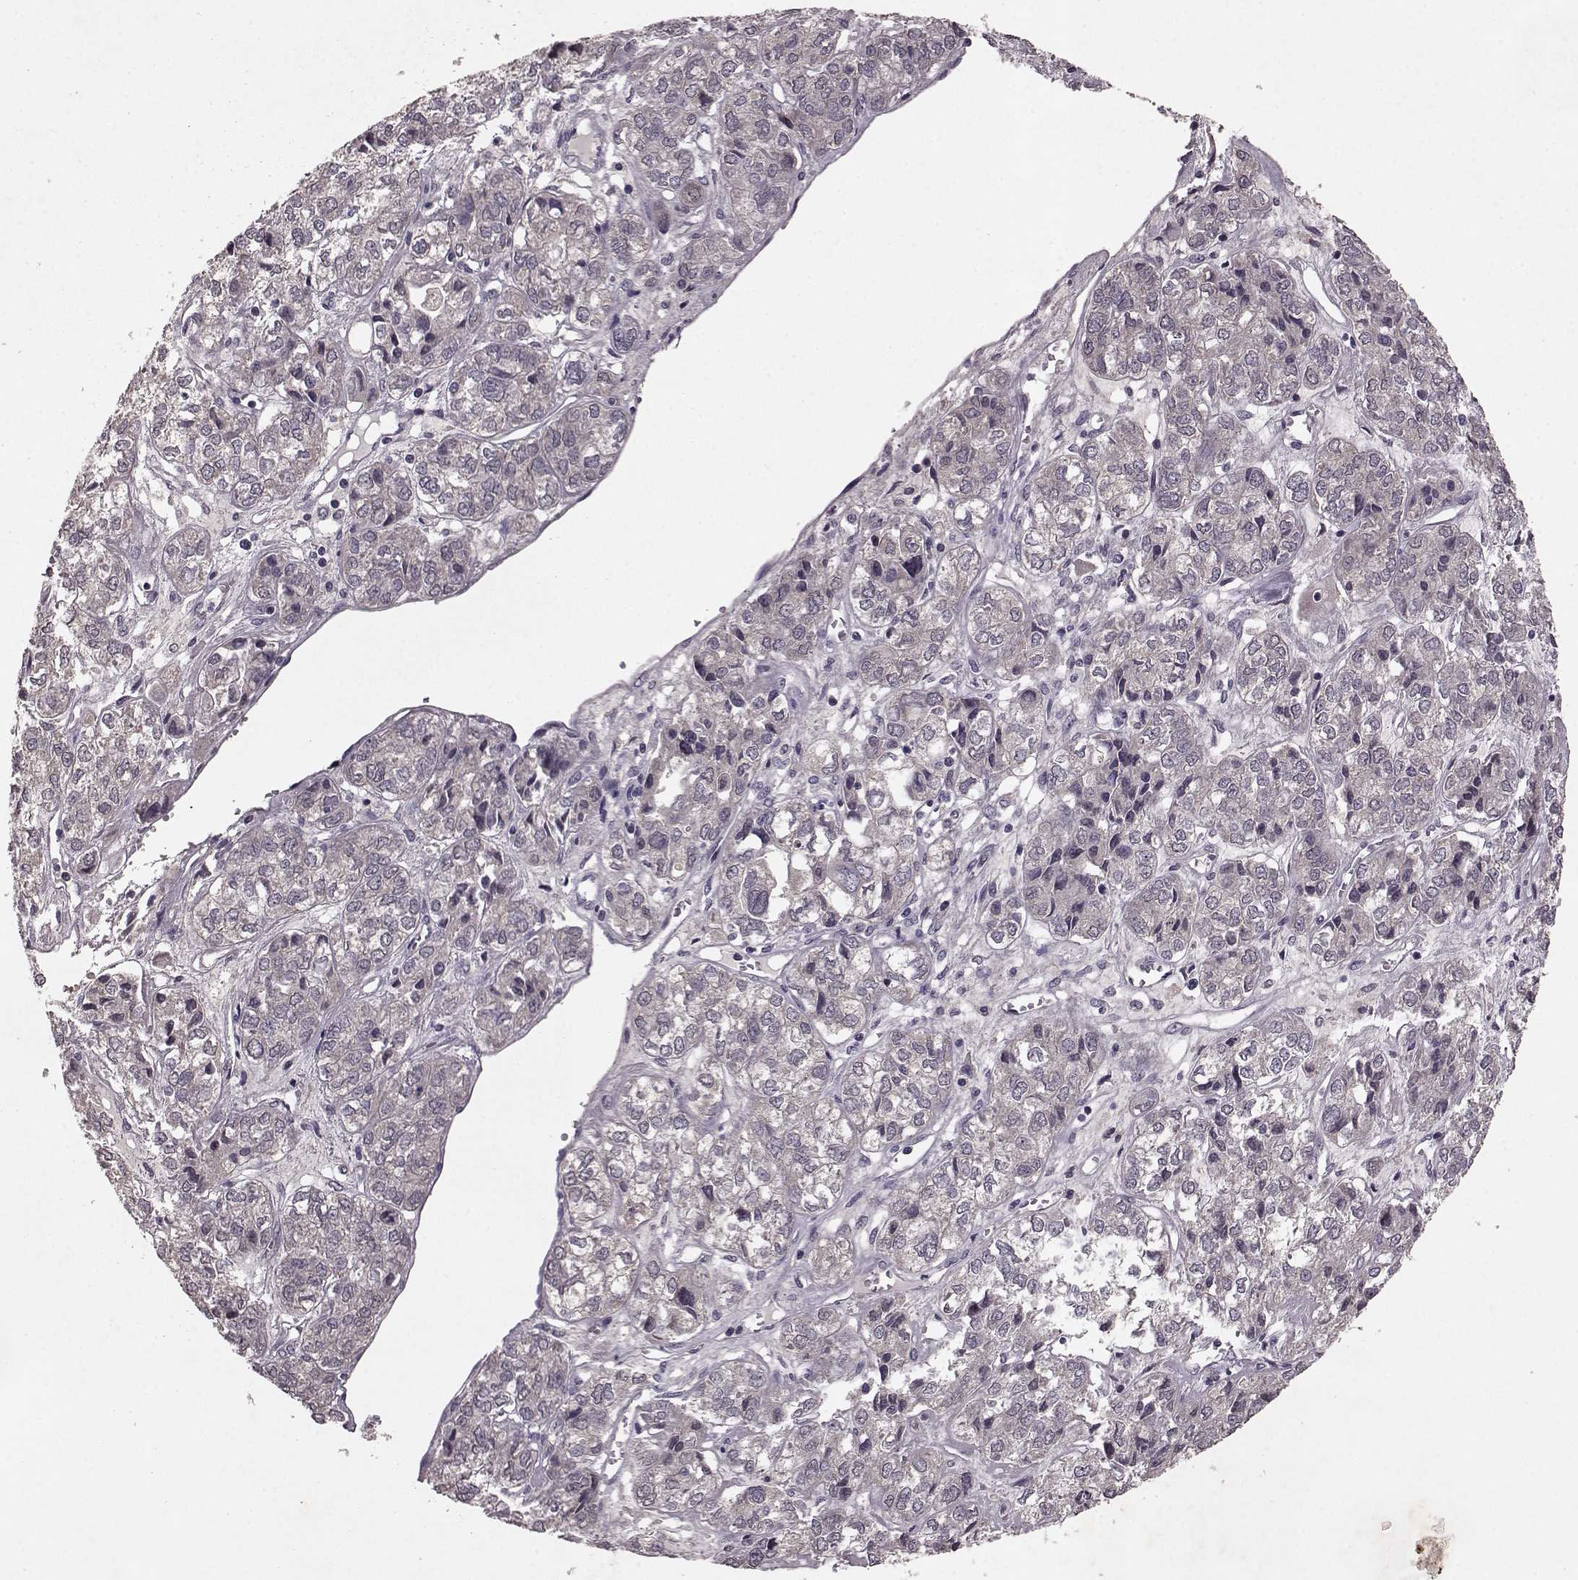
{"staining": {"intensity": "negative", "quantity": "none", "location": "none"}, "tissue": "ovarian cancer", "cell_type": "Tumor cells", "image_type": "cancer", "snomed": [{"axis": "morphology", "description": "Carcinoma, endometroid"}, {"axis": "topography", "description": "Ovary"}], "caption": "Ovarian cancer was stained to show a protein in brown. There is no significant staining in tumor cells. (Stains: DAB immunohistochemistry (IHC) with hematoxylin counter stain, Microscopy: brightfield microscopy at high magnification).", "gene": "FRRS1L", "patient": {"sex": "female", "age": 64}}